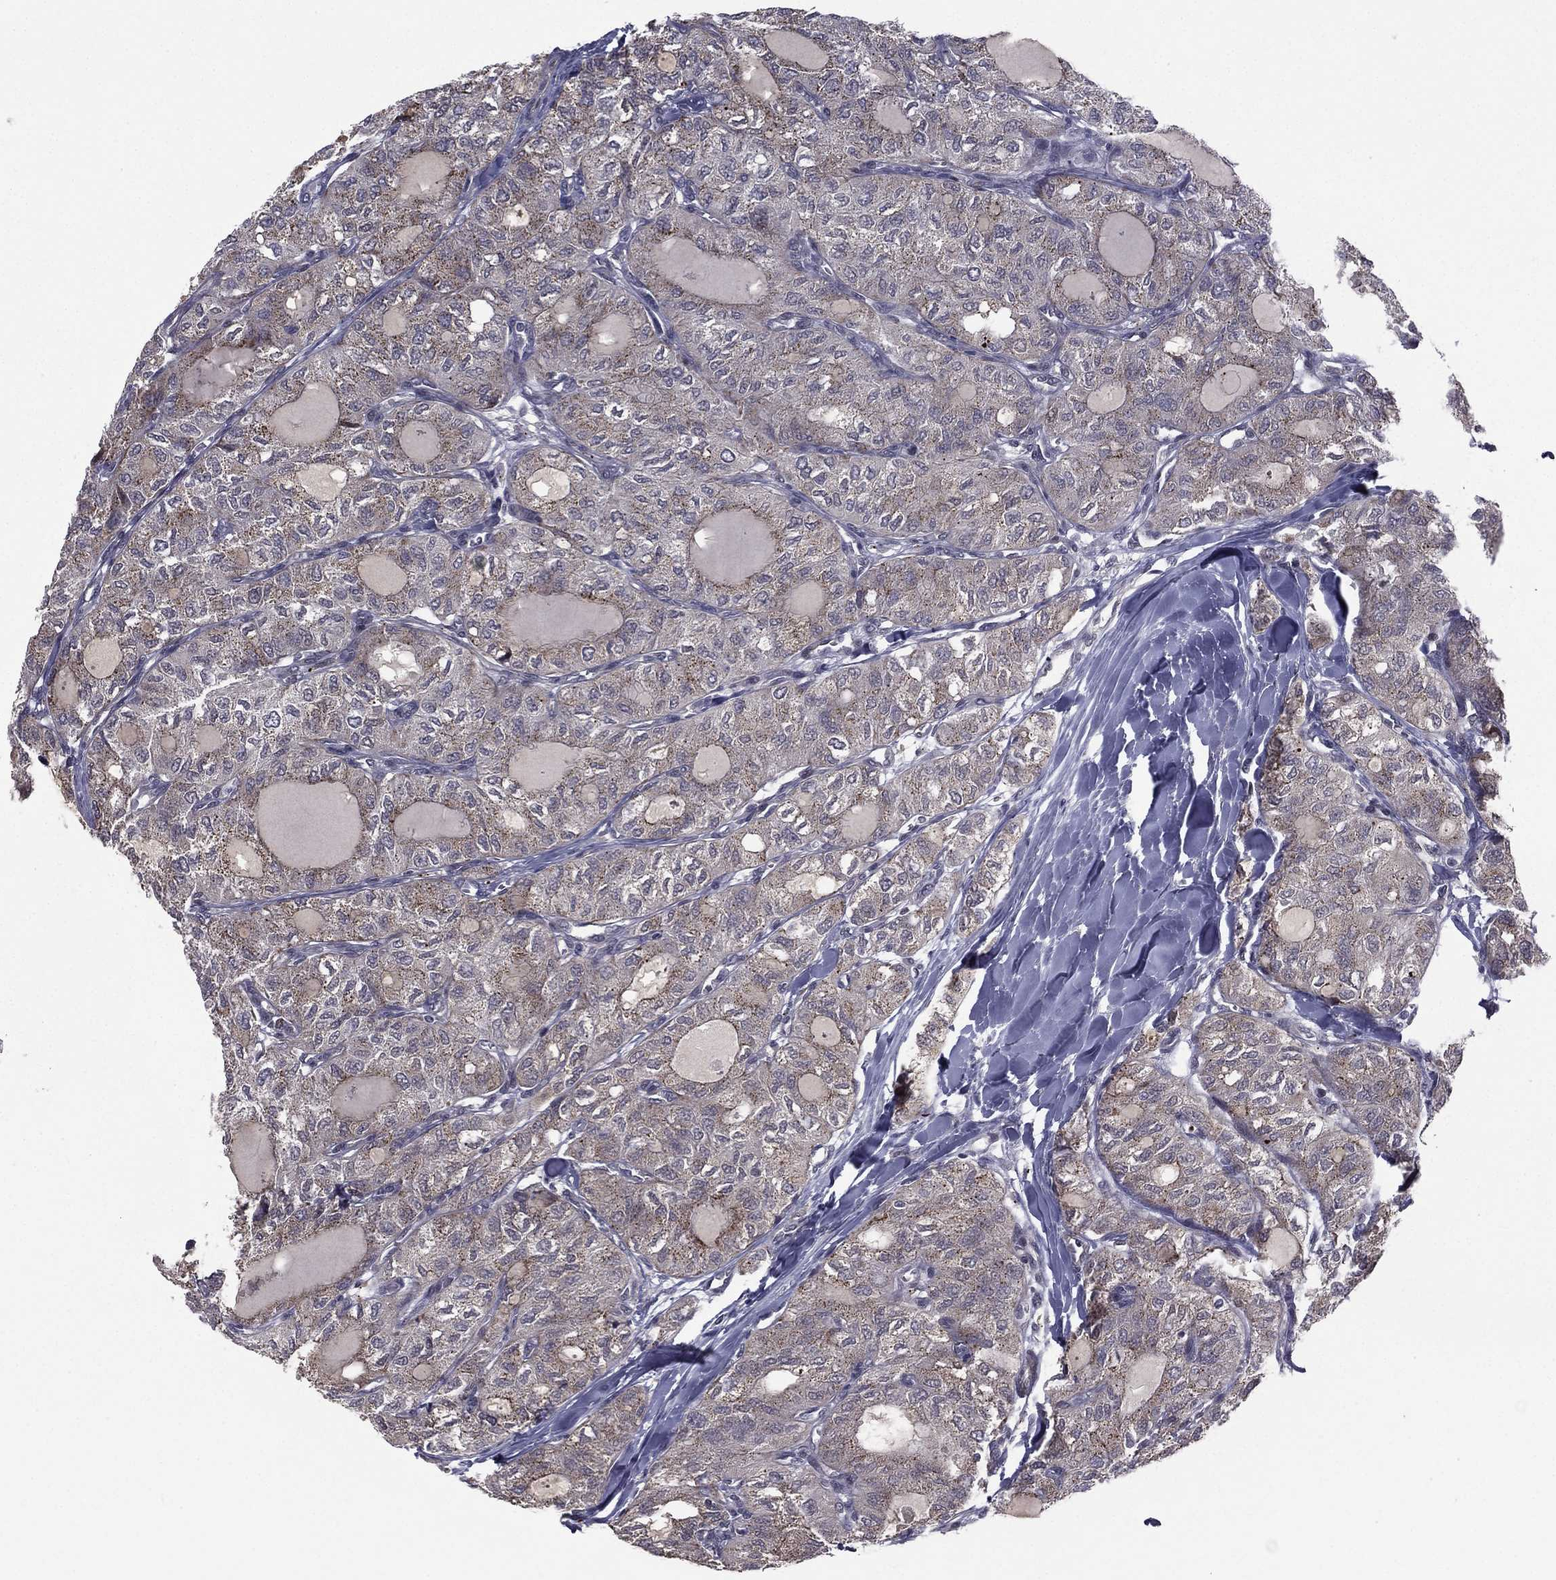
{"staining": {"intensity": "negative", "quantity": "none", "location": "none"}, "tissue": "thyroid cancer", "cell_type": "Tumor cells", "image_type": "cancer", "snomed": [{"axis": "morphology", "description": "Follicular adenoma carcinoma, NOS"}, {"axis": "topography", "description": "Thyroid gland"}], "caption": "The micrograph displays no staining of tumor cells in thyroid cancer (follicular adenoma carcinoma). Nuclei are stained in blue.", "gene": "ACTRT2", "patient": {"sex": "male", "age": 75}}